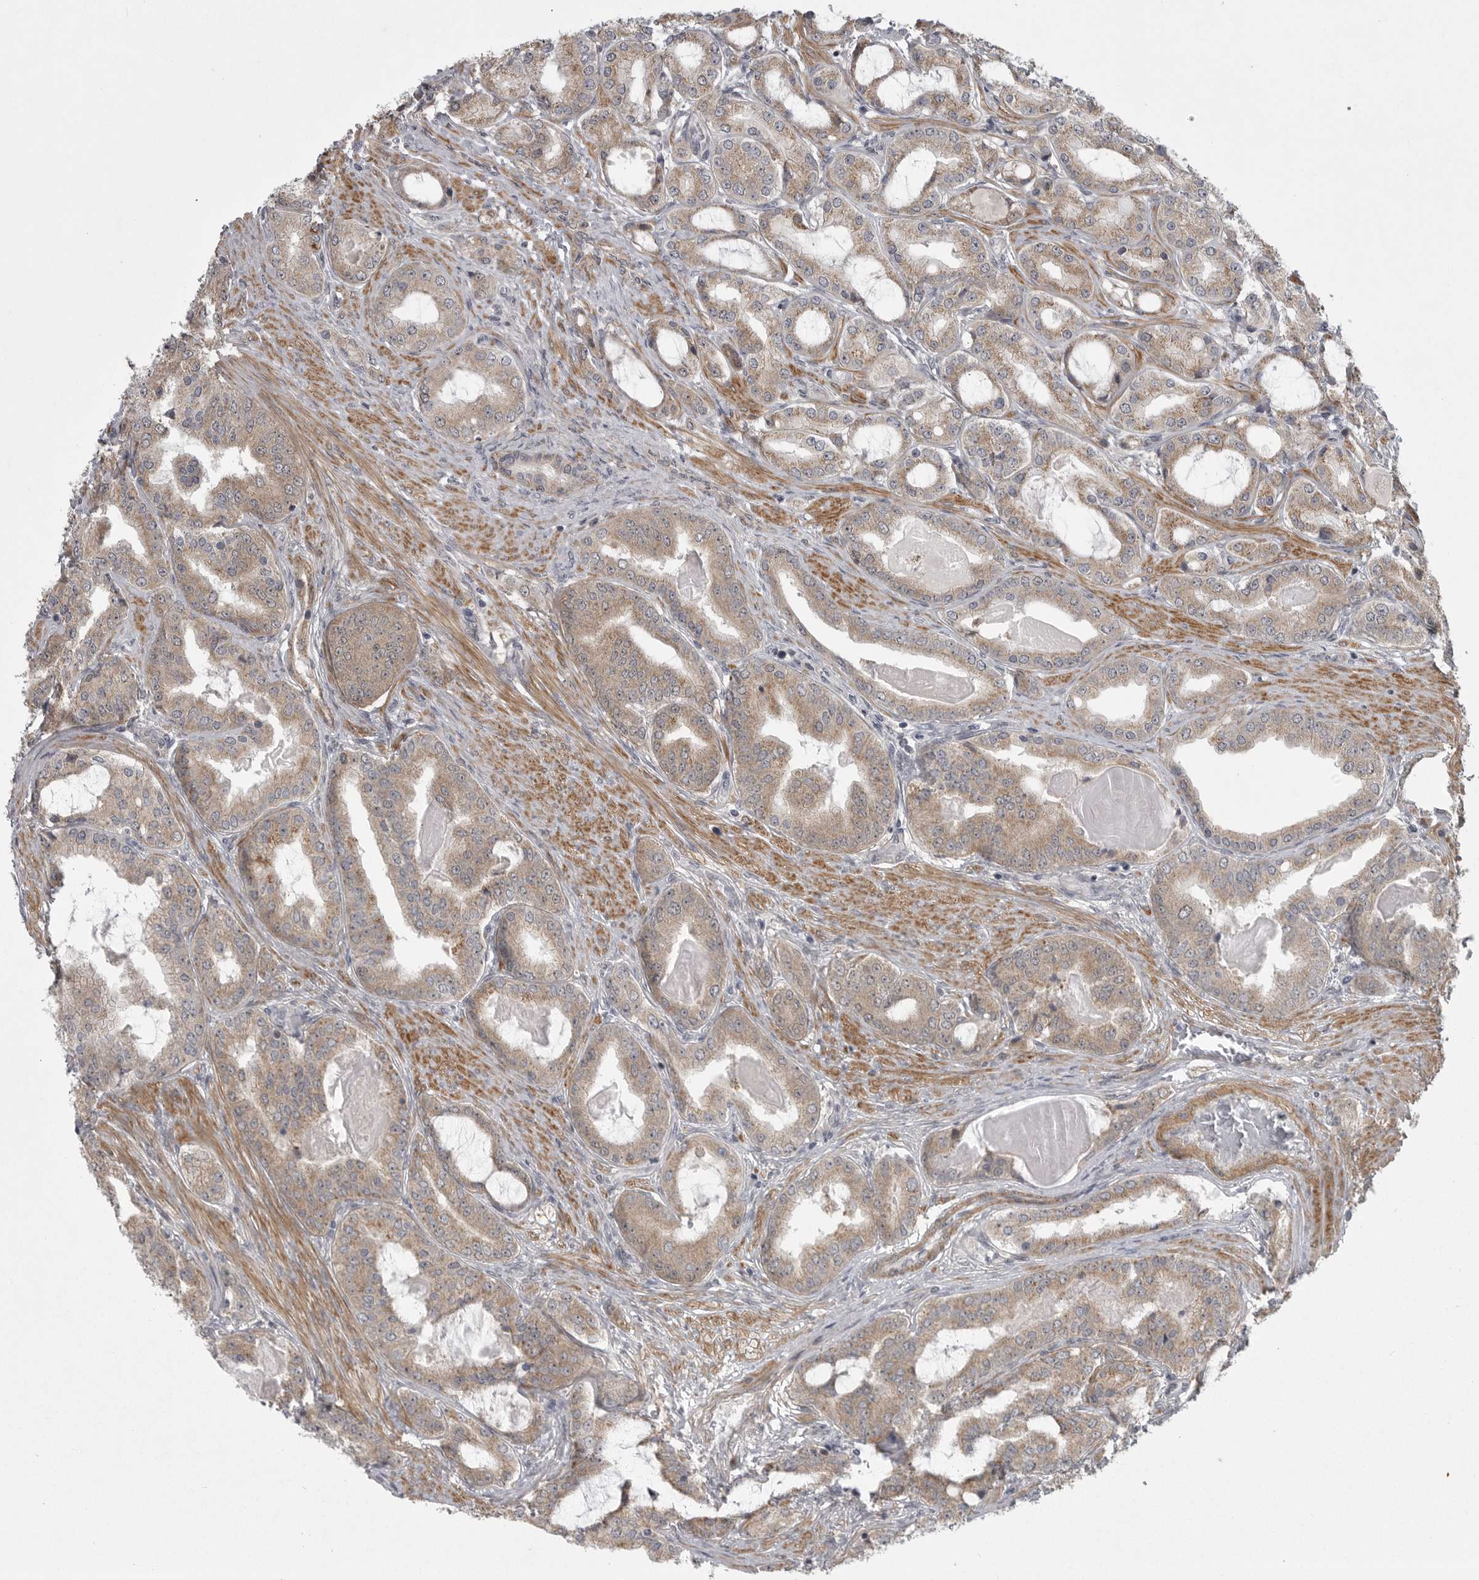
{"staining": {"intensity": "weak", "quantity": "25%-75%", "location": "cytoplasmic/membranous"}, "tissue": "prostate cancer", "cell_type": "Tumor cells", "image_type": "cancer", "snomed": [{"axis": "morphology", "description": "Adenocarcinoma, High grade"}, {"axis": "topography", "description": "Prostate"}], "caption": "Immunohistochemistry (DAB) staining of prostate cancer (high-grade adenocarcinoma) reveals weak cytoplasmic/membranous protein staining in about 25%-75% of tumor cells.", "gene": "PPP1R9A", "patient": {"sex": "male", "age": 60}}